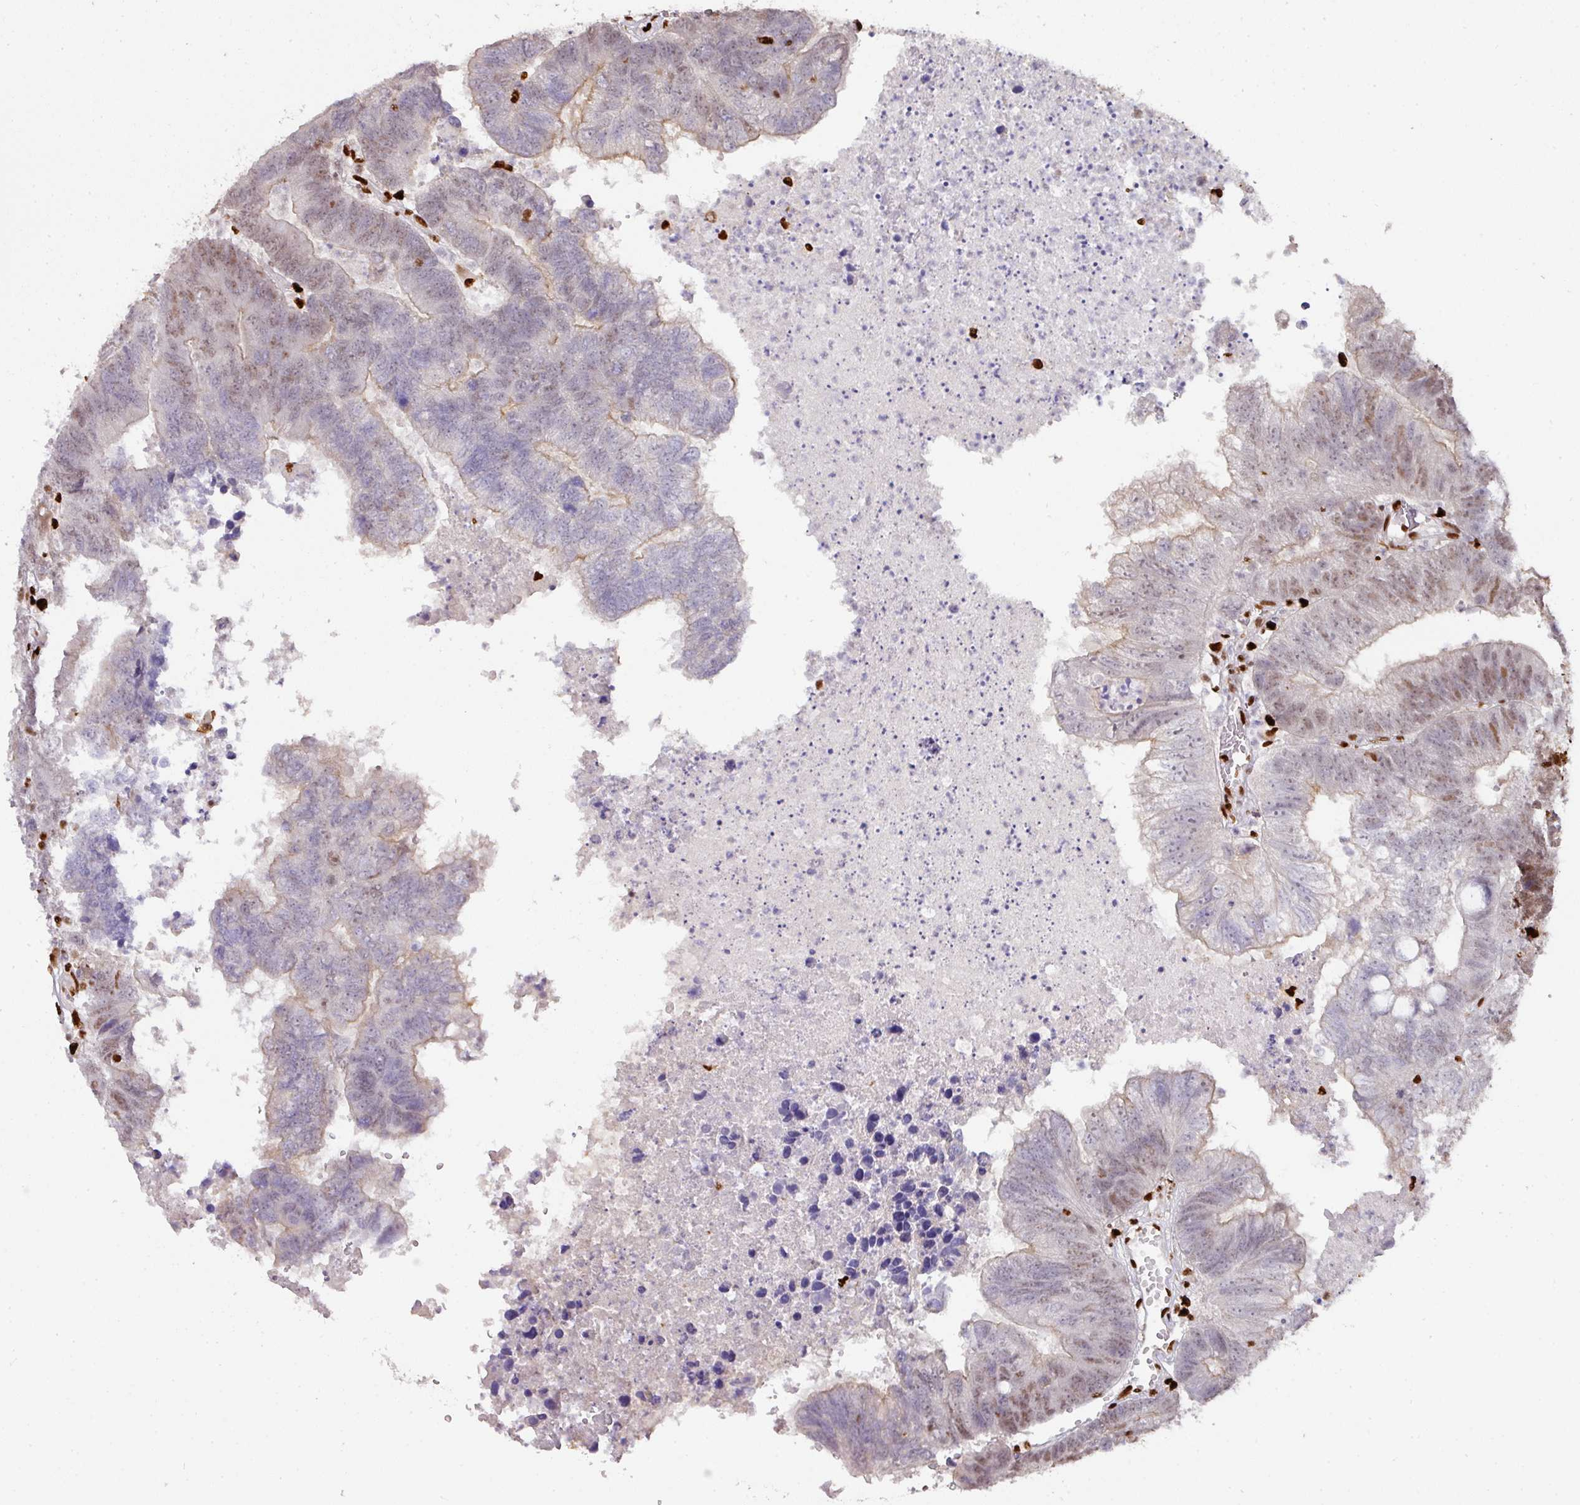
{"staining": {"intensity": "moderate", "quantity": "<25%", "location": "nuclear"}, "tissue": "colorectal cancer", "cell_type": "Tumor cells", "image_type": "cancer", "snomed": [{"axis": "morphology", "description": "Adenocarcinoma, NOS"}, {"axis": "topography", "description": "Colon"}], "caption": "Human adenocarcinoma (colorectal) stained for a protein (brown) displays moderate nuclear positive staining in about <25% of tumor cells.", "gene": "SAMHD1", "patient": {"sex": "female", "age": 48}}